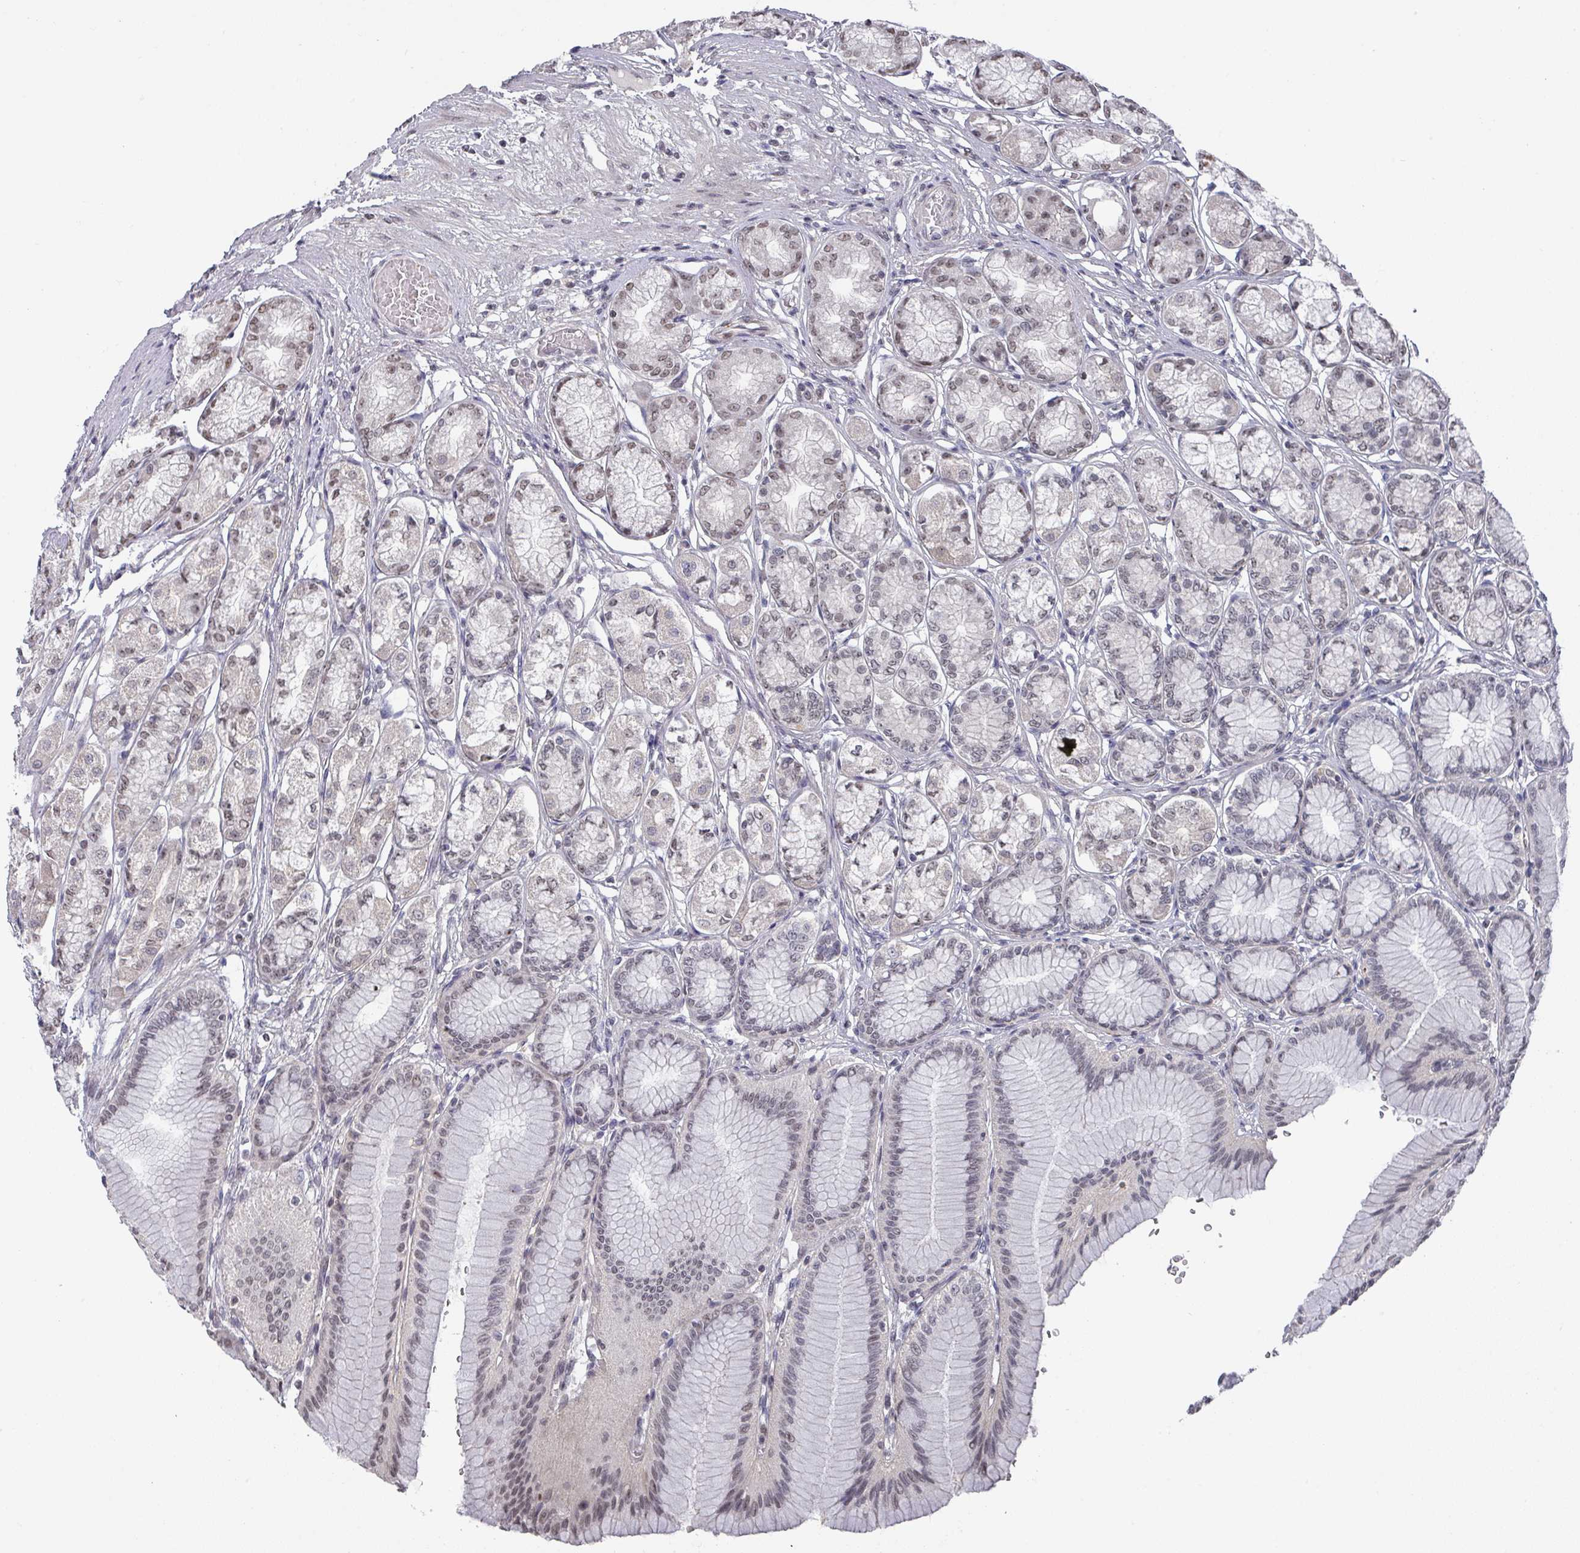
{"staining": {"intensity": "moderate", "quantity": "25%-75%", "location": "nuclear"}, "tissue": "stomach", "cell_type": "Glandular cells", "image_type": "normal", "snomed": [{"axis": "morphology", "description": "Normal tissue, NOS"}, {"axis": "morphology", "description": "Adenocarcinoma, NOS"}, {"axis": "morphology", "description": "Adenocarcinoma, High grade"}, {"axis": "topography", "description": "Stomach, upper"}, {"axis": "topography", "description": "Stomach"}], "caption": "Glandular cells demonstrate medium levels of moderate nuclear positivity in about 25%-75% of cells in normal human stomach.", "gene": "ZNF654", "patient": {"sex": "female", "age": 65}}